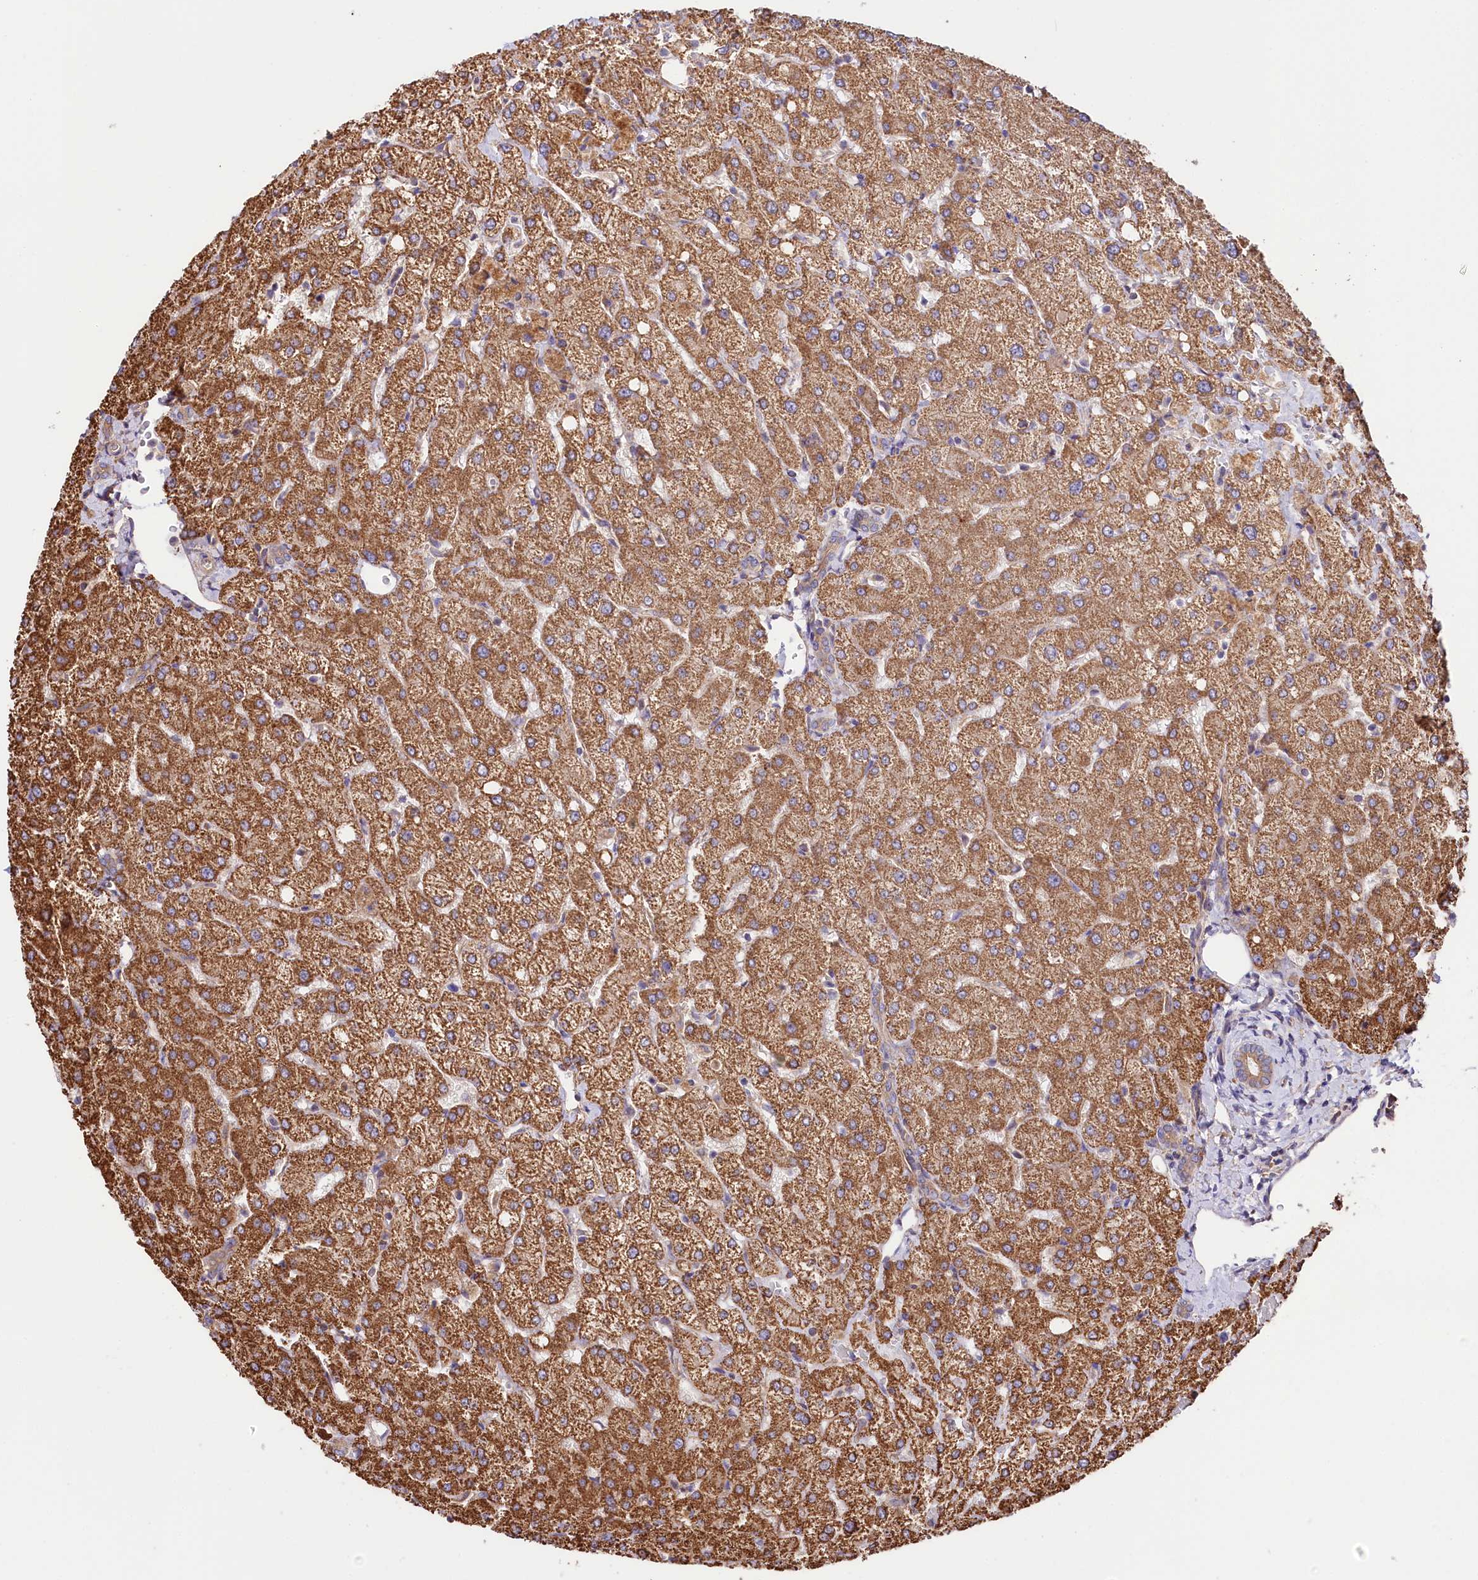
{"staining": {"intensity": "moderate", "quantity": ">75%", "location": "cytoplasmic/membranous"}, "tissue": "liver", "cell_type": "Cholangiocytes", "image_type": "normal", "snomed": [{"axis": "morphology", "description": "Normal tissue, NOS"}, {"axis": "topography", "description": "Liver"}], "caption": "Immunohistochemistry (IHC) of normal human liver exhibits medium levels of moderate cytoplasmic/membranous staining in about >75% of cholangiocytes. Nuclei are stained in blue.", "gene": "CEP295", "patient": {"sex": "female", "age": 54}}